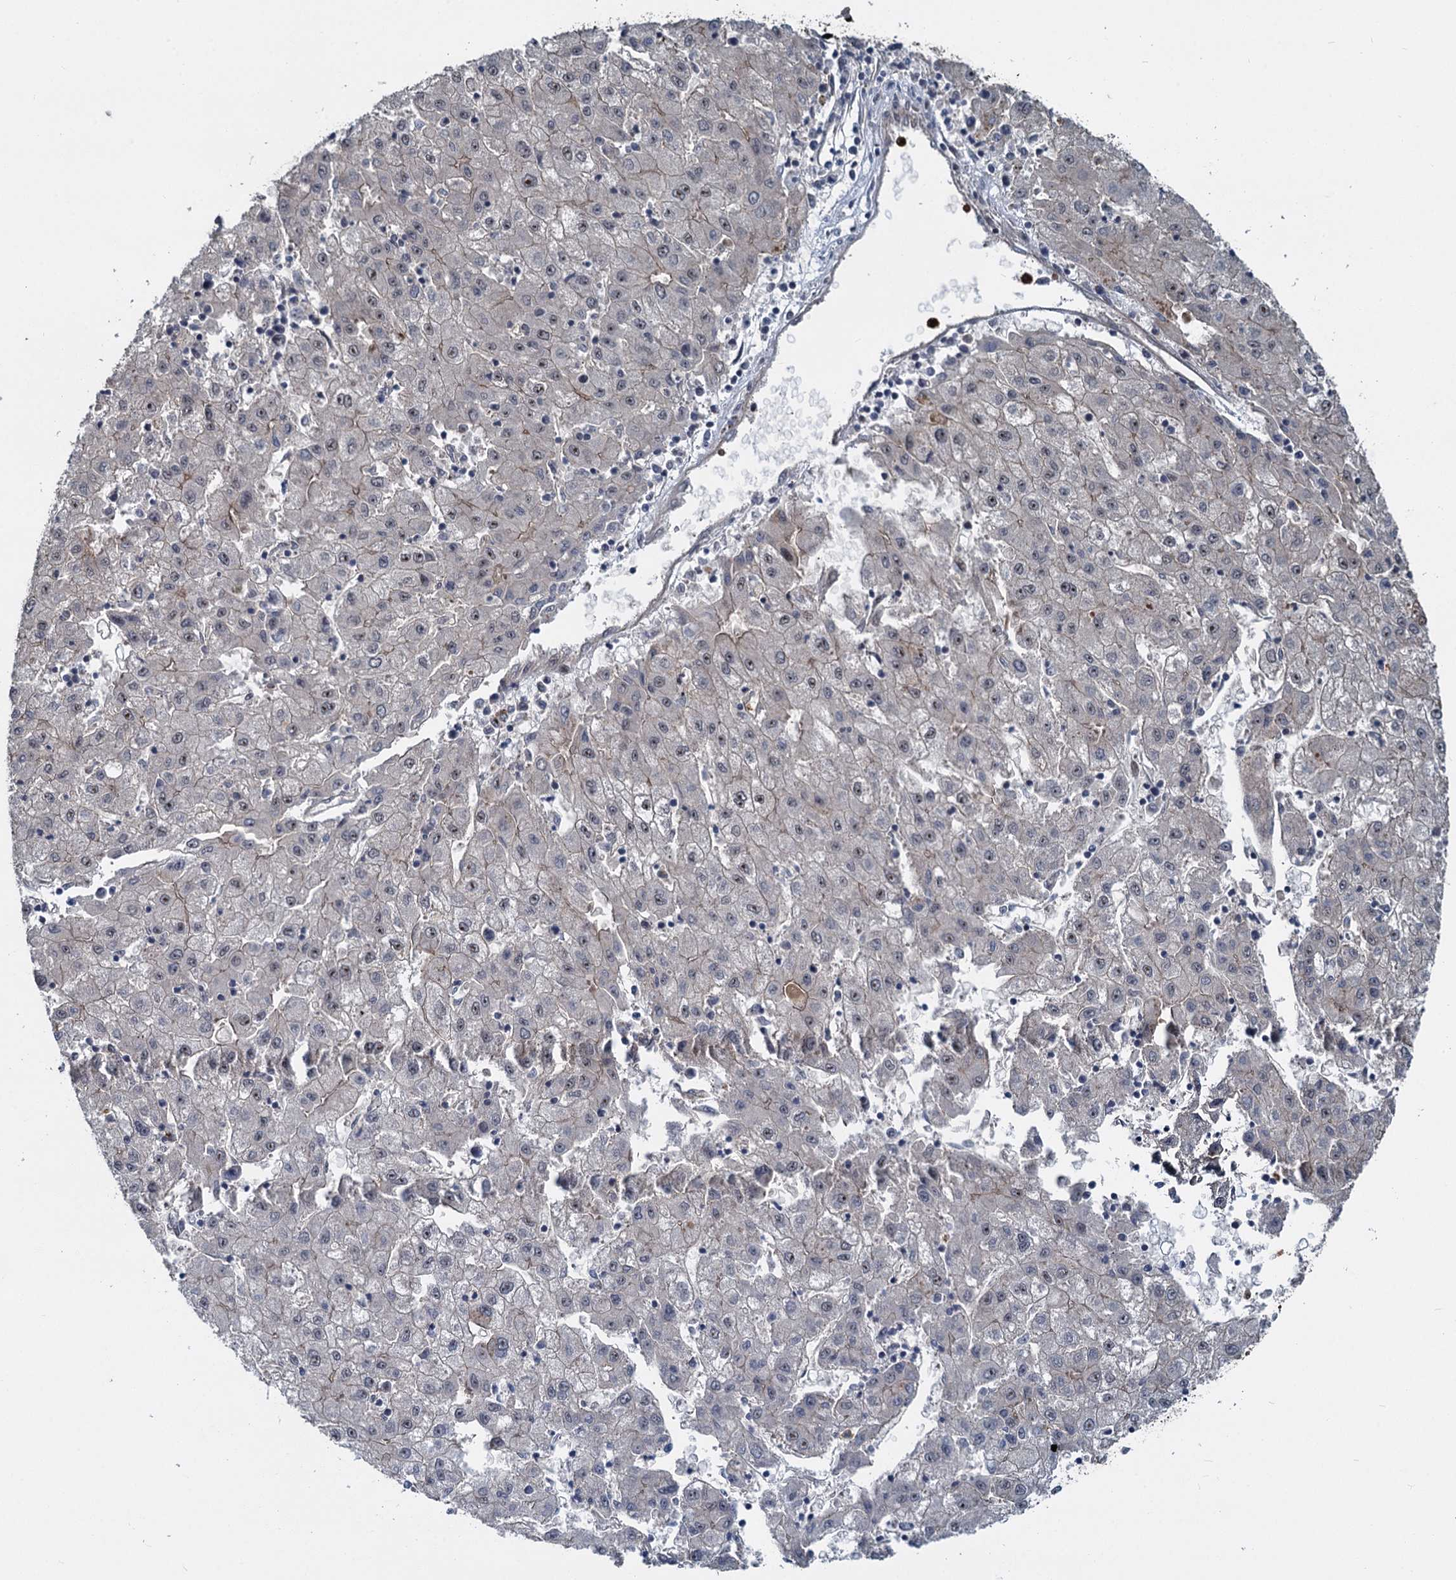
{"staining": {"intensity": "negative", "quantity": "none", "location": "none"}, "tissue": "liver cancer", "cell_type": "Tumor cells", "image_type": "cancer", "snomed": [{"axis": "morphology", "description": "Carcinoma, Hepatocellular, NOS"}, {"axis": "topography", "description": "Liver"}], "caption": "Protein analysis of hepatocellular carcinoma (liver) displays no significant expression in tumor cells.", "gene": "ANKRD49", "patient": {"sex": "male", "age": 72}}